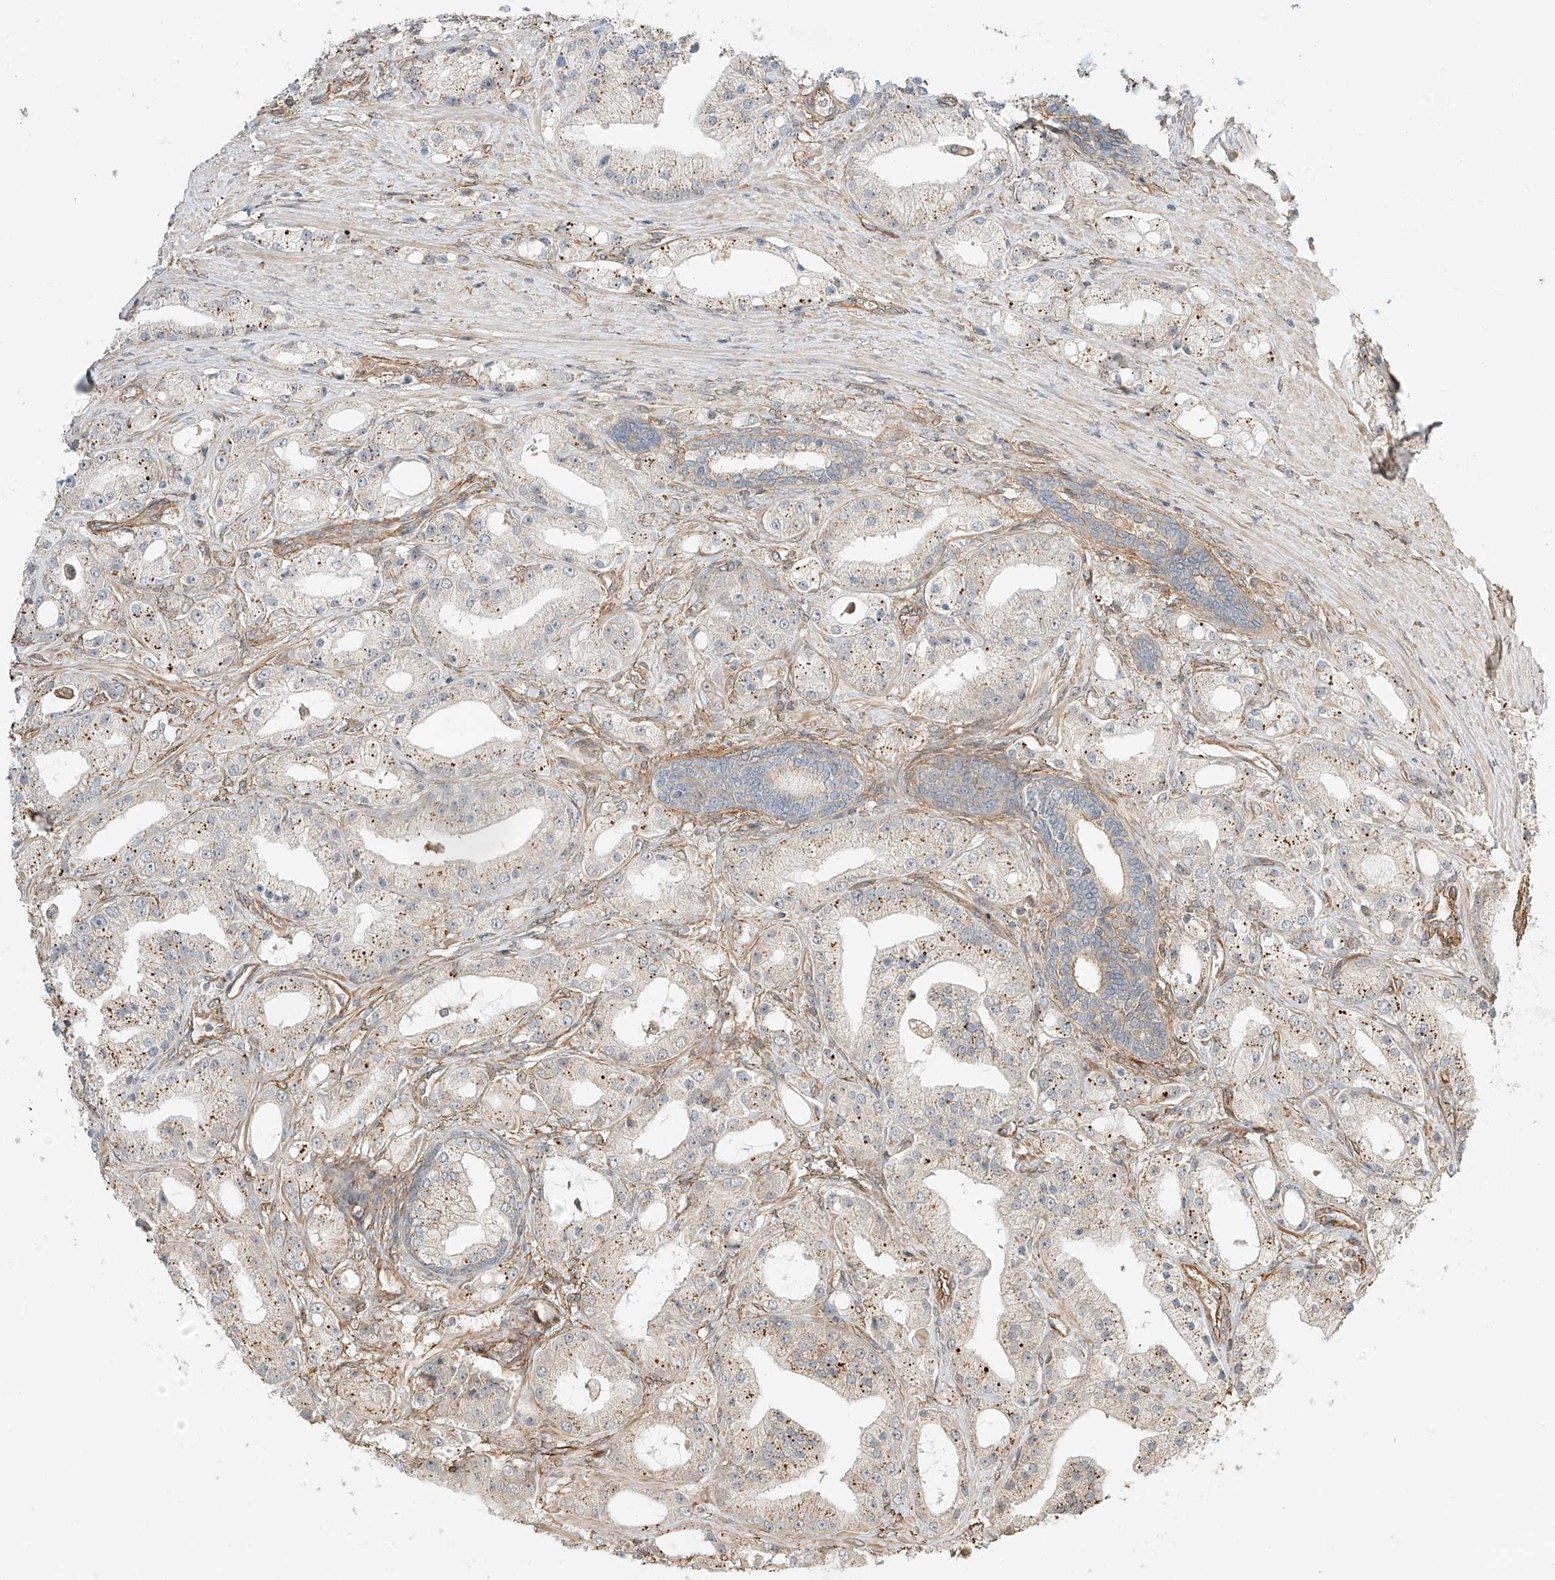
{"staining": {"intensity": "weak", "quantity": "25%-75%", "location": "cytoplasmic/membranous"}, "tissue": "prostate cancer", "cell_type": "Tumor cells", "image_type": "cancer", "snomed": [{"axis": "morphology", "description": "Adenocarcinoma, Low grade"}, {"axis": "topography", "description": "Prostate"}], "caption": "Human prostate cancer (adenocarcinoma (low-grade)) stained with a brown dye shows weak cytoplasmic/membranous positive staining in approximately 25%-75% of tumor cells.", "gene": "CSMD3", "patient": {"sex": "male", "age": 67}}